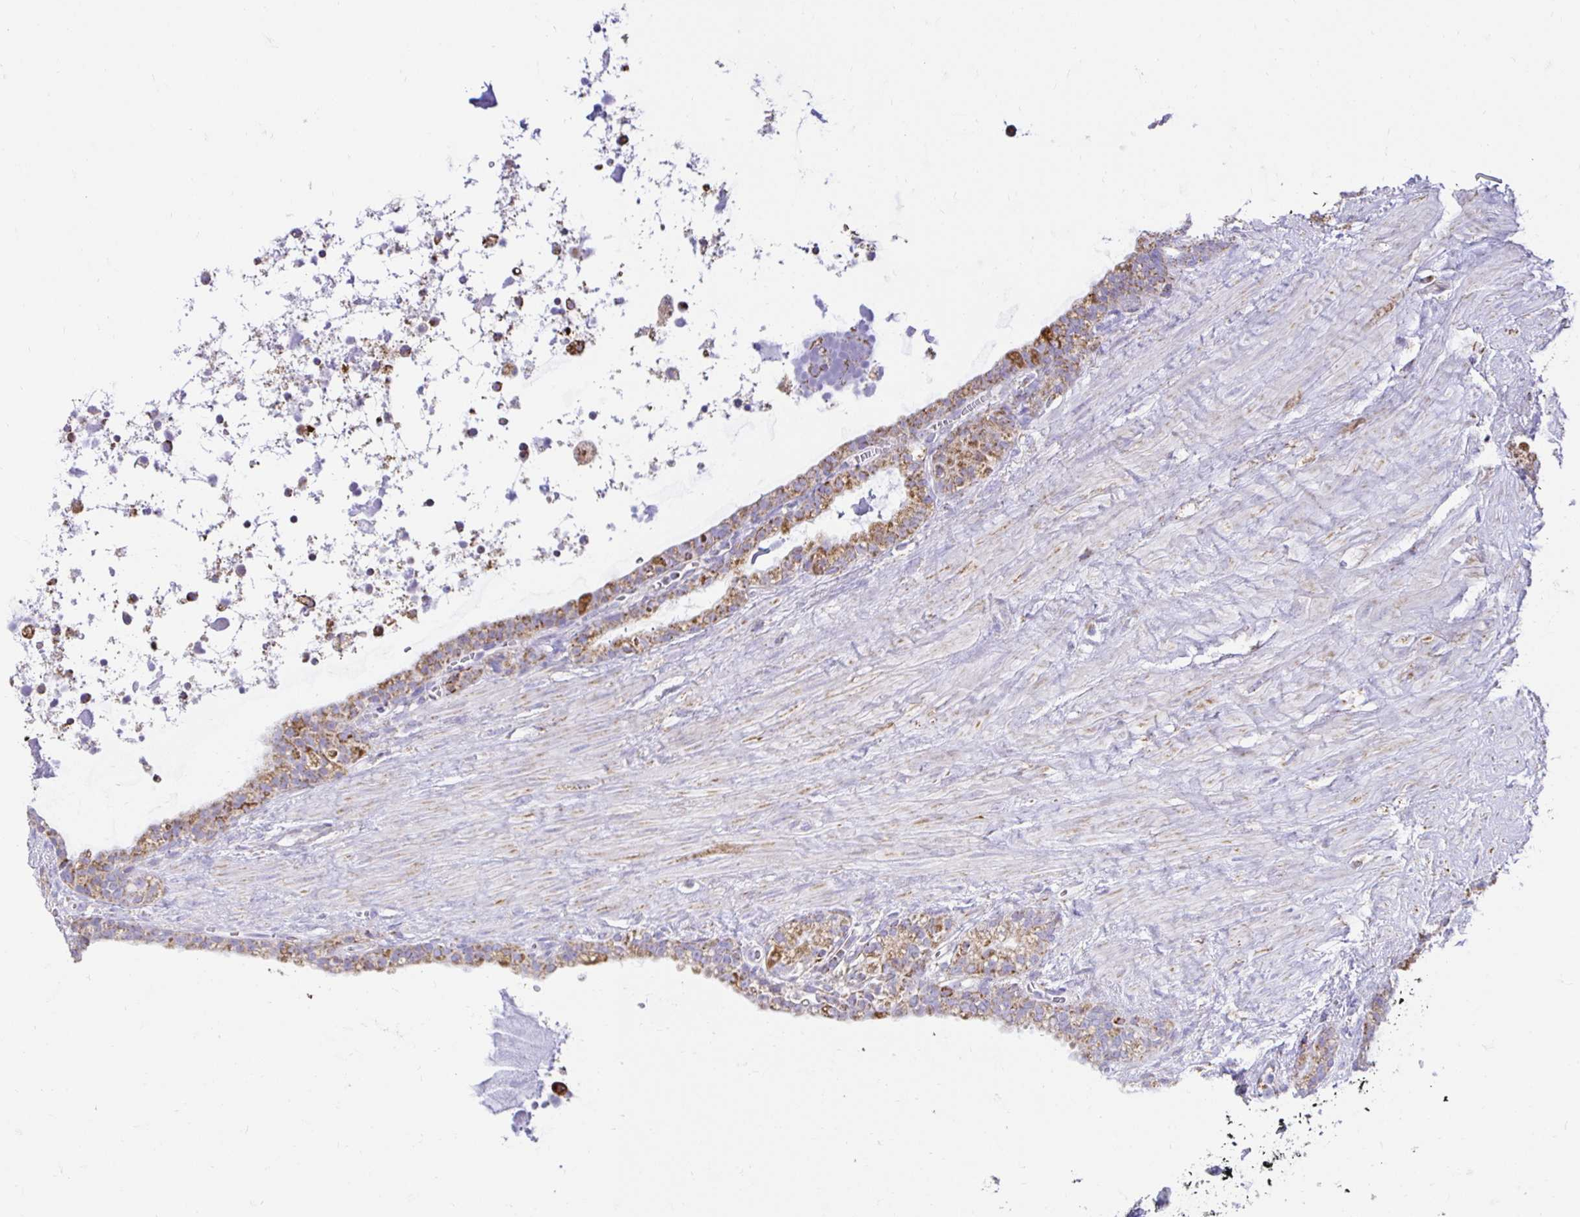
{"staining": {"intensity": "moderate", "quantity": ">75%", "location": "cytoplasmic/membranous"}, "tissue": "seminal vesicle", "cell_type": "Glandular cells", "image_type": "normal", "snomed": [{"axis": "morphology", "description": "Normal tissue, NOS"}, {"axis": "topography", "description": "Seminal veicle"}], "caption": "Glandular cells exhibit moderate cytoplasmic/membranous positivity in approximately >75% of cells in benign seminal vesicle.", "gene": "PLAAT2", "patient": {"sex": "male", "age": 76}}